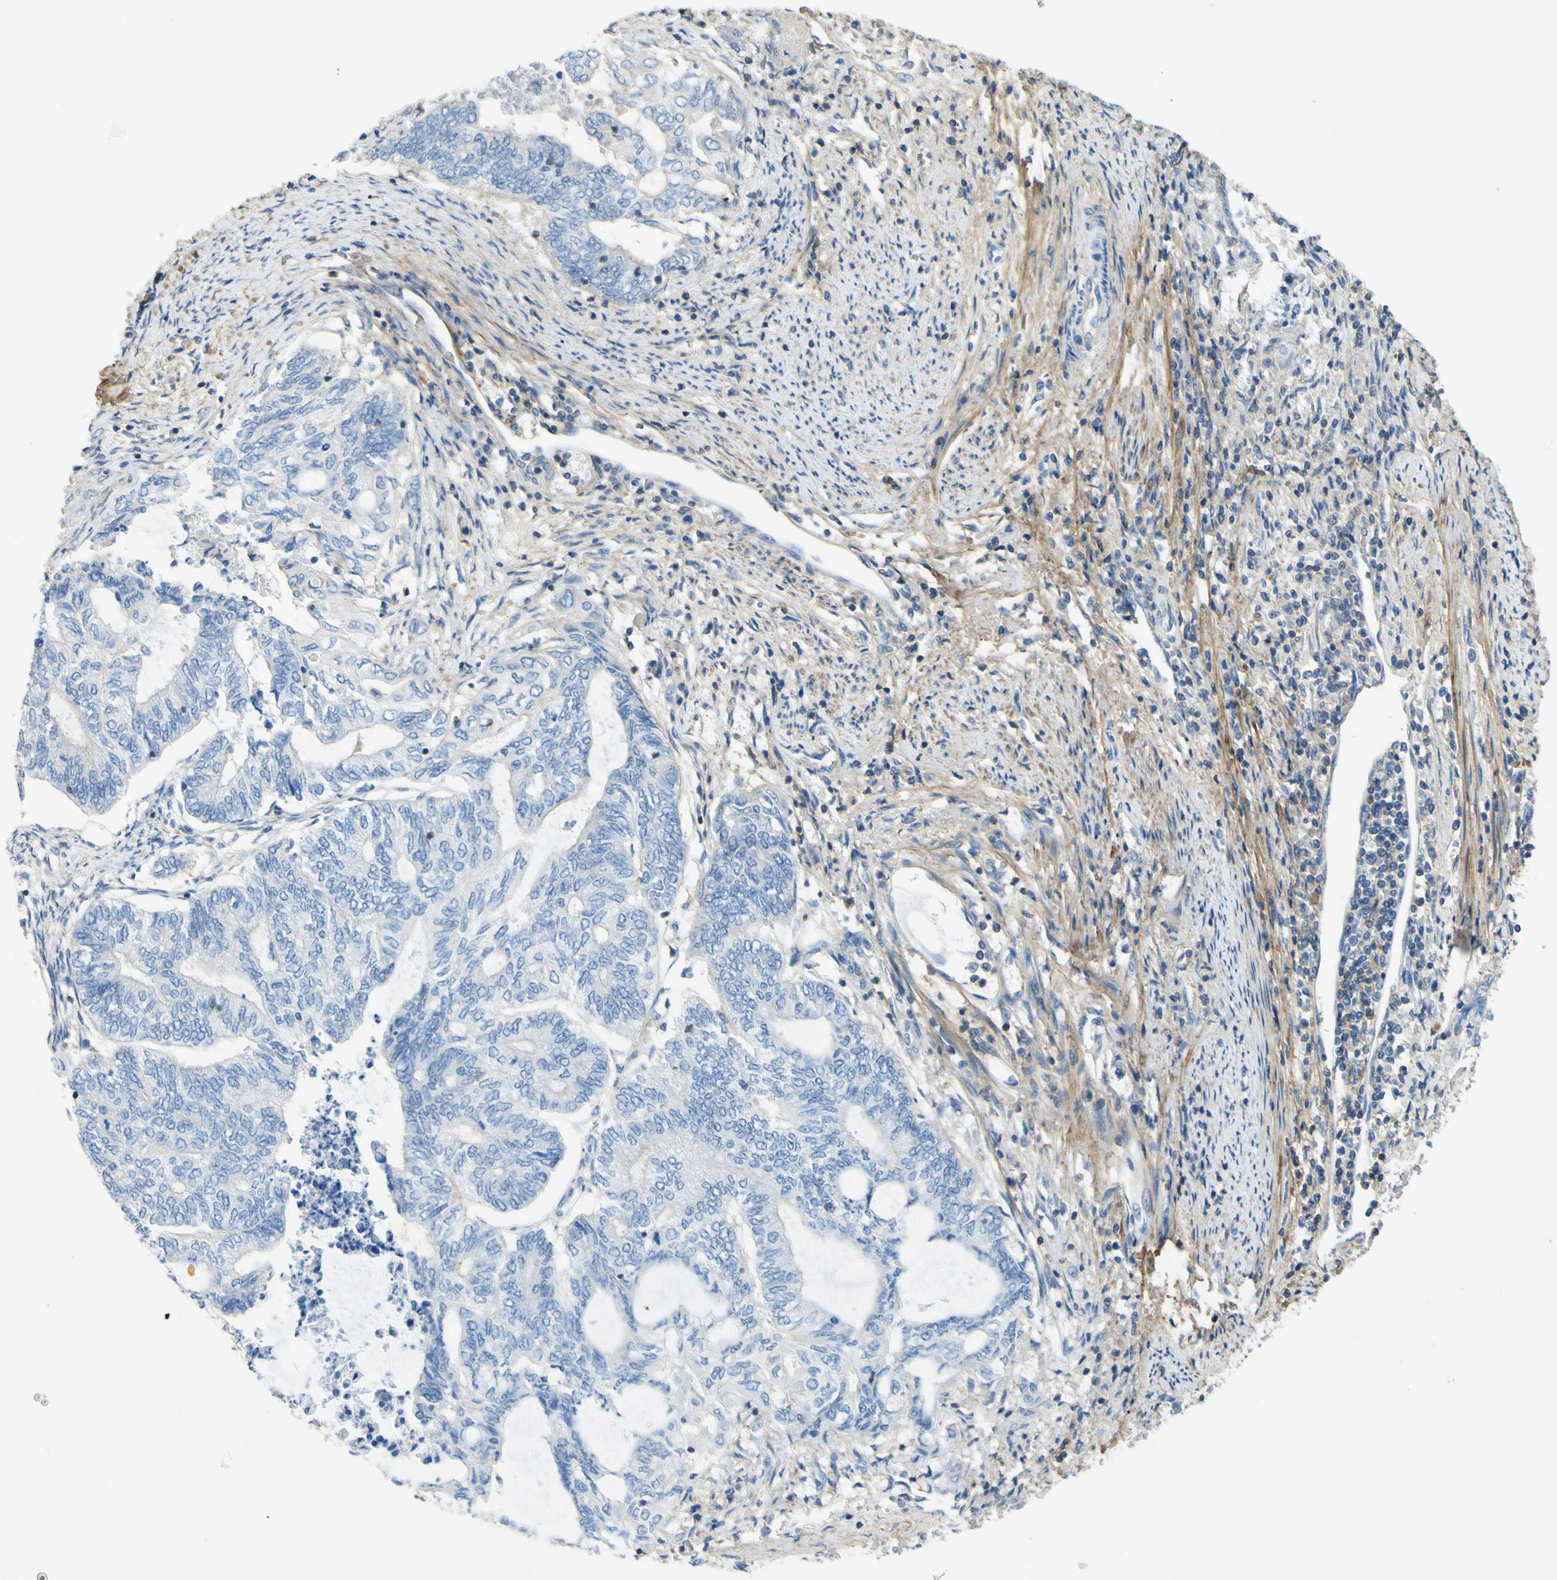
{"staining": {"intensity": "negative", "quantity": "none", "location": "none"}, "tissue": "endometrial cancer", "cell_type": "Tumor cells", "image_type": "cancer", "snomed": [{"axis": "morphology", "description": "Adenocarcinoma, NOS"}, {"axis": "topography", "description": "Uterus"}, {"axis": "topography", "description": "Endometrium"}], "caption": "Human adenocarcinoma (endometrial) stained for a protein using immunohistochemistry exhibits no staining in tumor cells.", "gene": "OGN", "patient": {"sex": "female", "age": 70}}